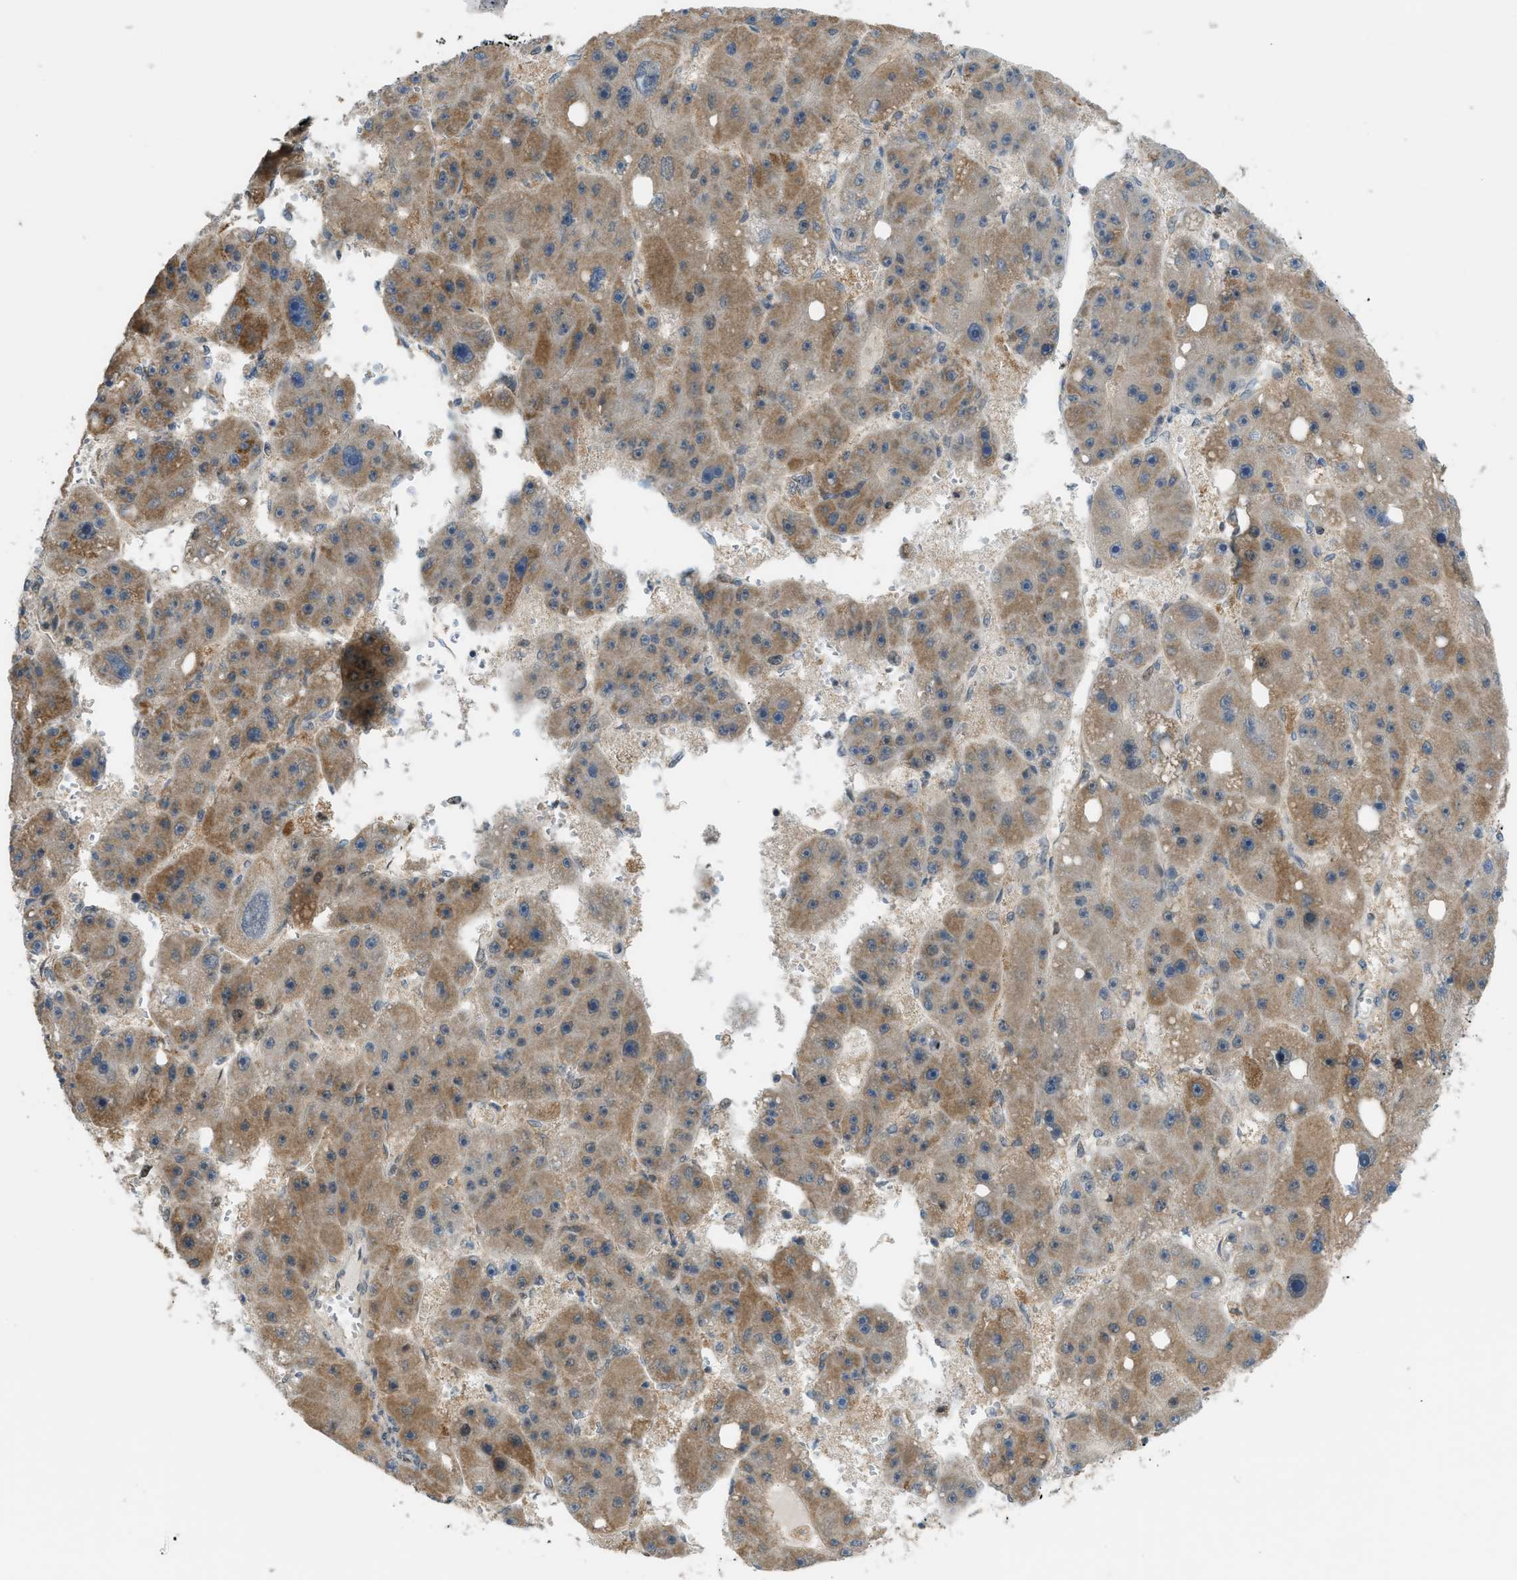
{"staining": {"intensity": "moderate", "quantity": ">75%", "location": "cytoplasmic/membranous"}, "tissue": "liver cancer", "cell_type": "Tumor cells", "image_type": "cancer", "snomed": [{"axis": "morphology", "description": "Carcinoma, Hepatocellular, NOS"}, {"axis": "topography", "description": "Liver"}], "caption": "This image displays immunohistochemistry (IHC) staining of human liver cancer (hepatocellular carcinoma), with medium moderate cytoplasmic/membranous staining in about >75% of tumor cells.", "gene": "CCDC186", "patient": {"sex": "female", "age": 61}}